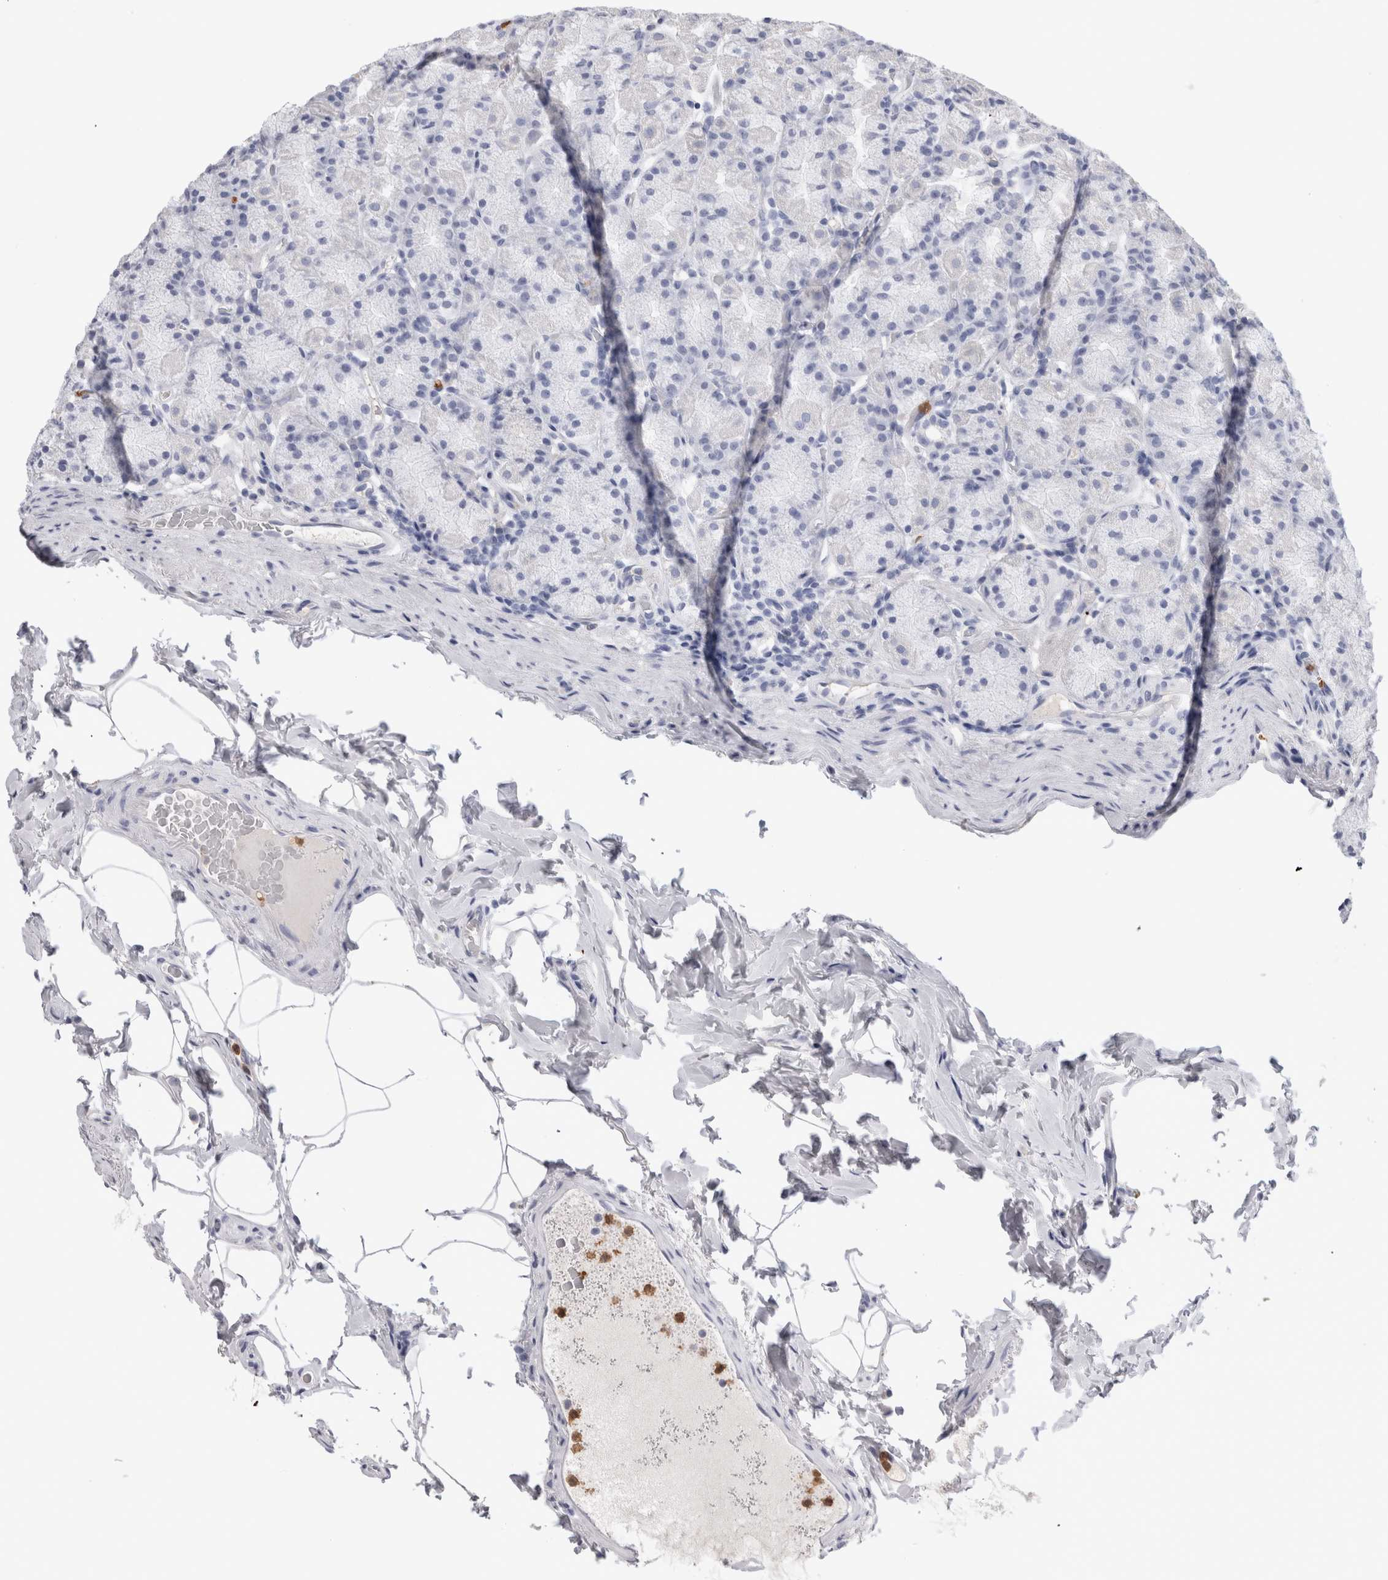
{"staining": {"intensity": "negative", "quantity": "none", "location": "none"}, "tissue": "stomach", "cell_type": "Glandular cells", "image_type": "normal", "snomed": [{"axis": "morphology", "description": "Normal tissue, NOS"}, {"axis": "topography", "description": "Stomach, upper"}], "caption": "Protein analysis of normal stomach displays no significant expression in glandular cells. (DAB immunohistochemistry (IHC) with hematoxylin counter stain).", "gene": "S100A12", "patient": {"sex": "male", "age": 68}}